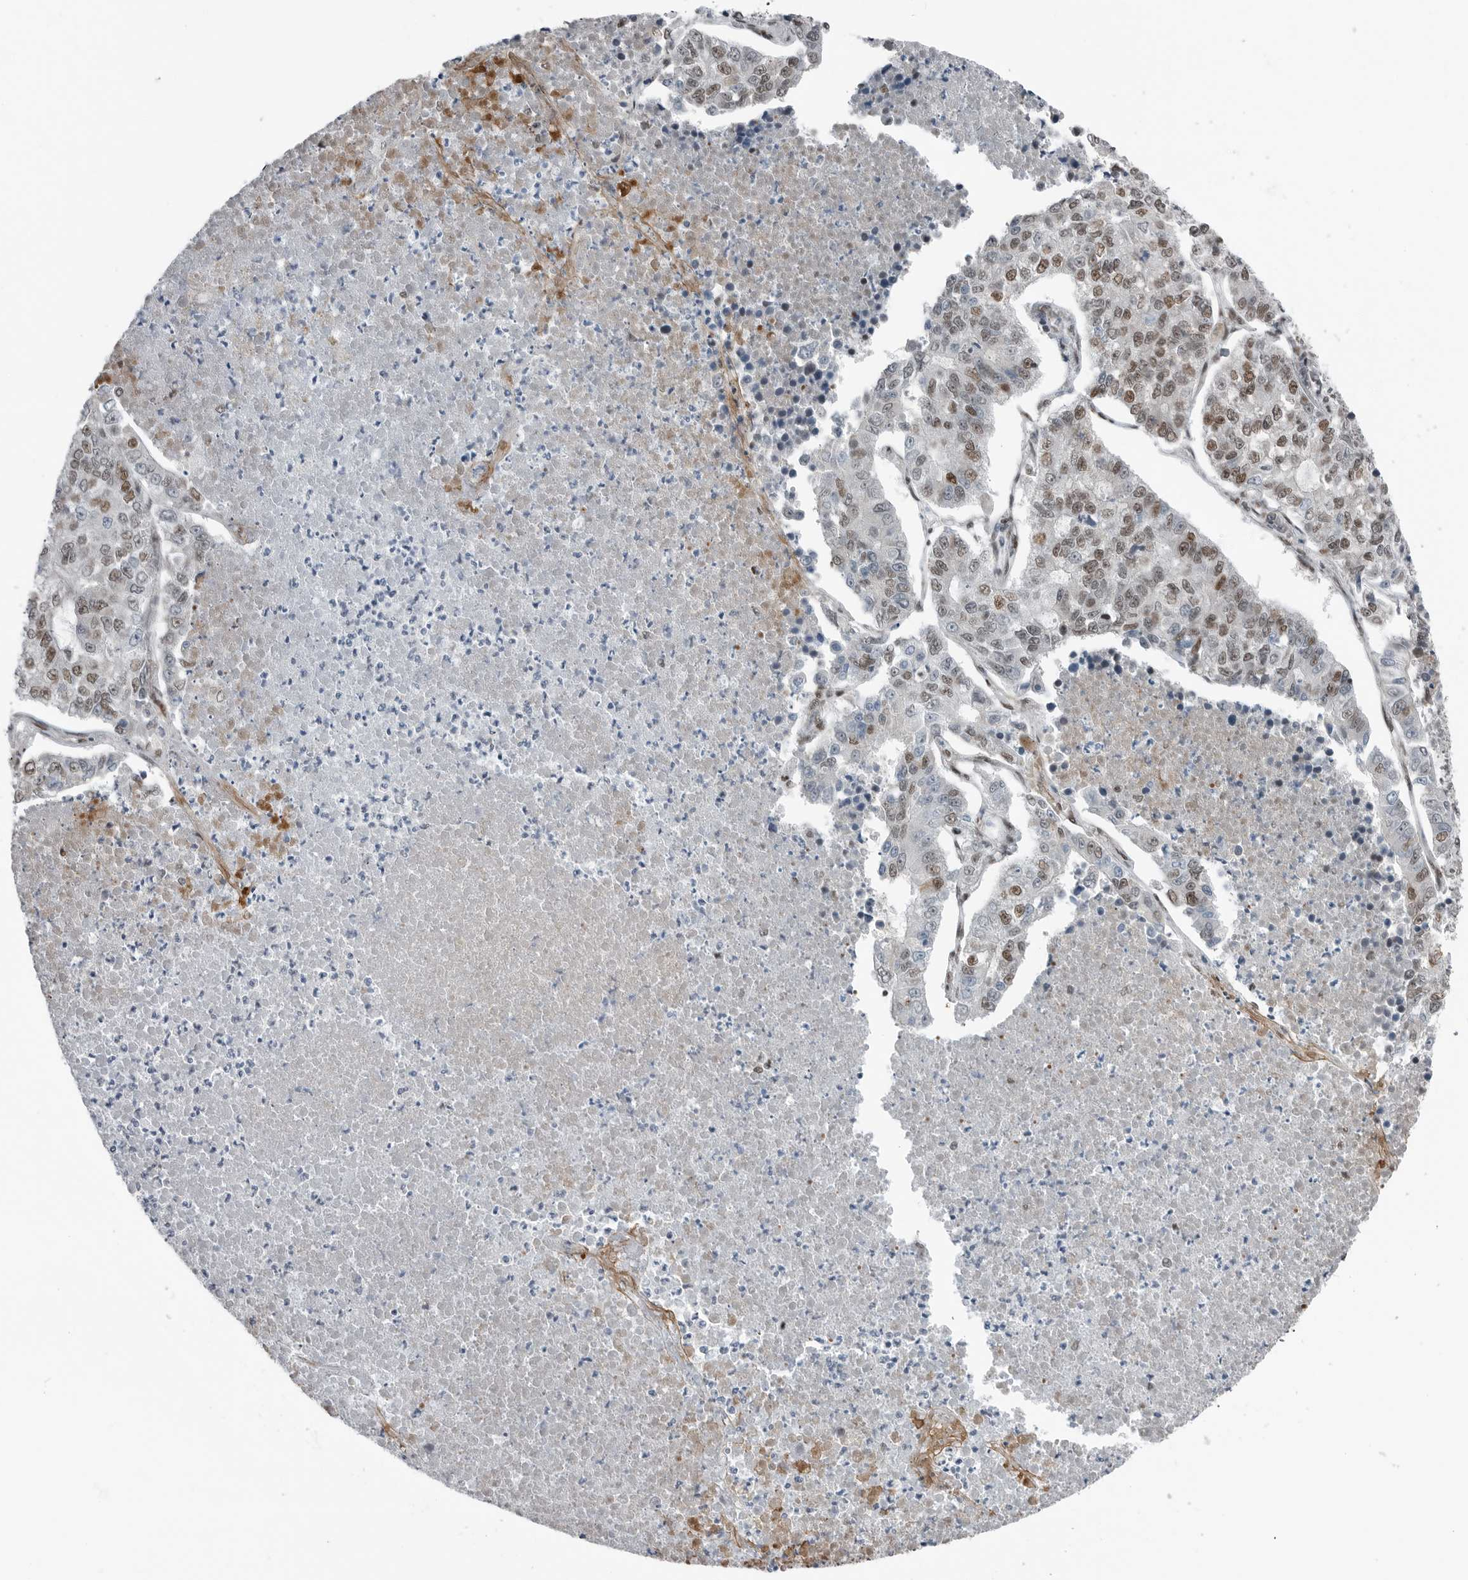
{"staining": {"intensity": "moderate", "quantity": ">75%", "location": "nuclear"}, "tissue": "lung cancer", "cell_type": "Tumor cells", "image_type": "cancer", "snomed": [{"axis": "morphology", "description": "Adenocarcinoma, NOS"}, {"axis": "topography", "description": "Lung"}], "caption": "High-power microscopy captured an immunohistochemistry (IHC) histopathology image of adenocarcinoma (lung), revealing moderate nuclear expression in approximately >75% of tumor cells.", "gene": "BLZF1", "patient": {"sex": "male", "age": 49}}